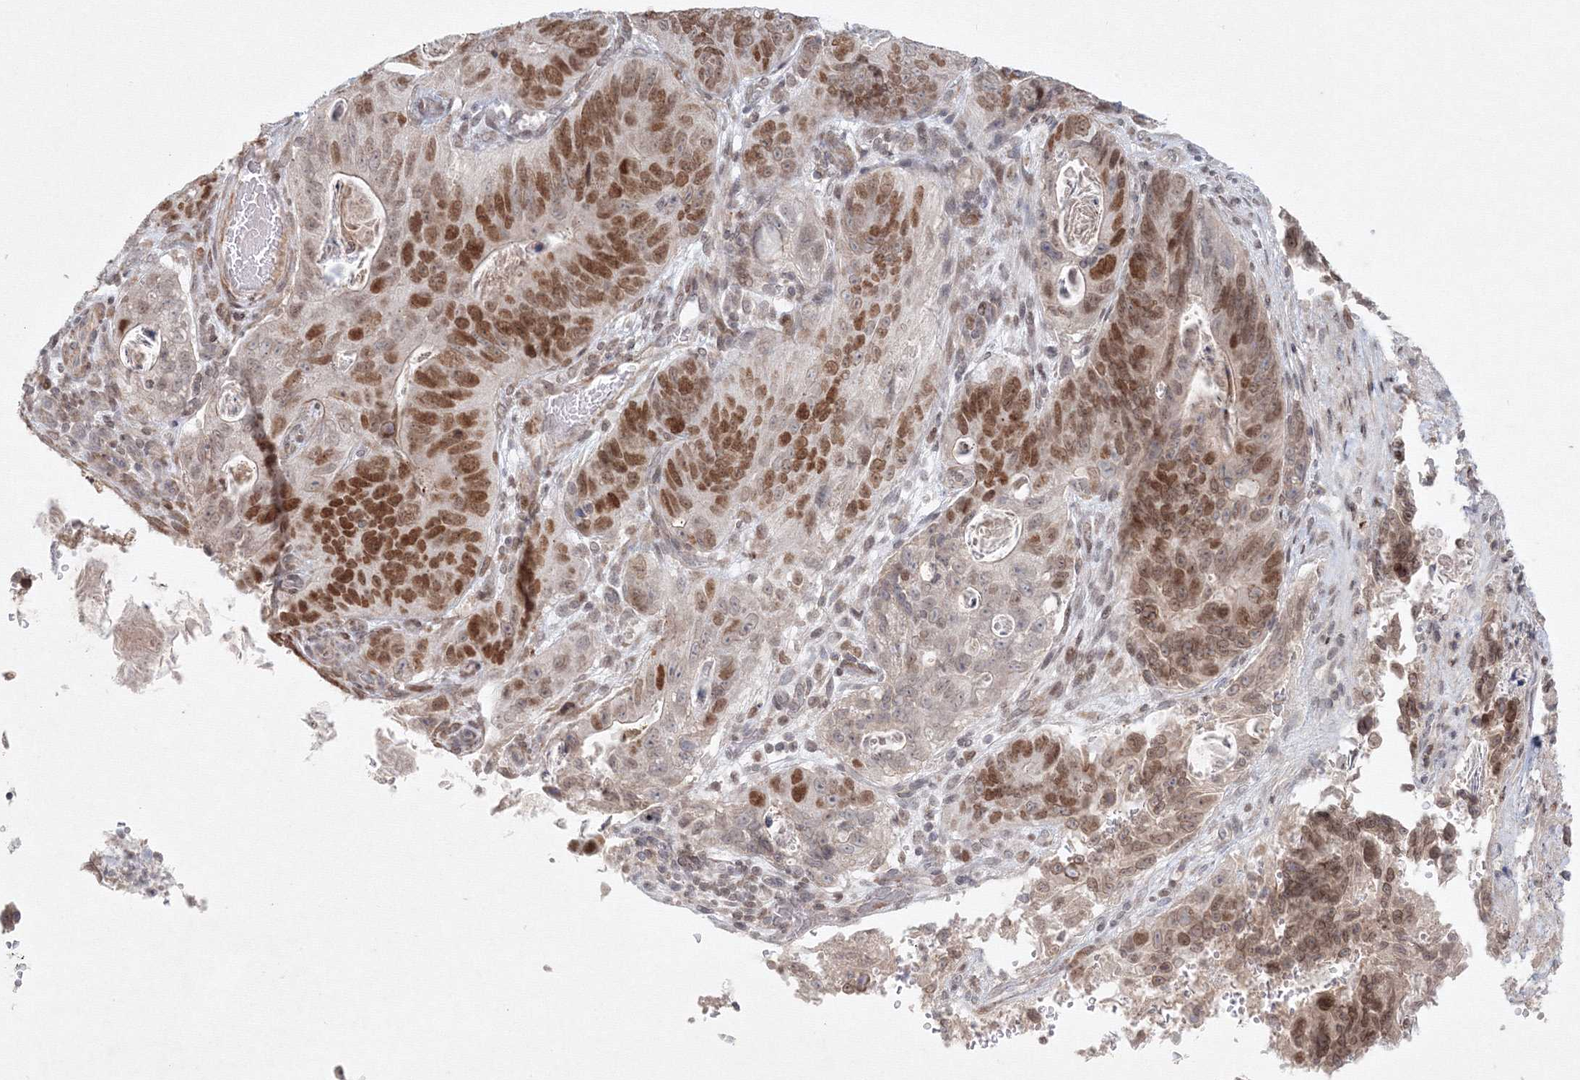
{"staining": {"intensity": "moderate", "quantity": ">75%", "location": "nuclear"}, "tissue": "stomach cancer", "cell_type": "Tumor cells", "image_type": "cancer", "snomed": [{"axis": "morphology", "description": "Normal tissue, NOS"}, {"axis": "morphology", "description": "Adenocarcinoma, NOS"}, {"axis": "topography", "description": "Stomach"}], "caption": "Immunohistochemical staining of human adenocarcinoma (stomach) exhibits medium levels of moderate nuclear staining in about >75% of tumor cells. Nuclei are stained in blue.", "gene": "KIF4A", "patient": {"sex": "female", "age": 89}}